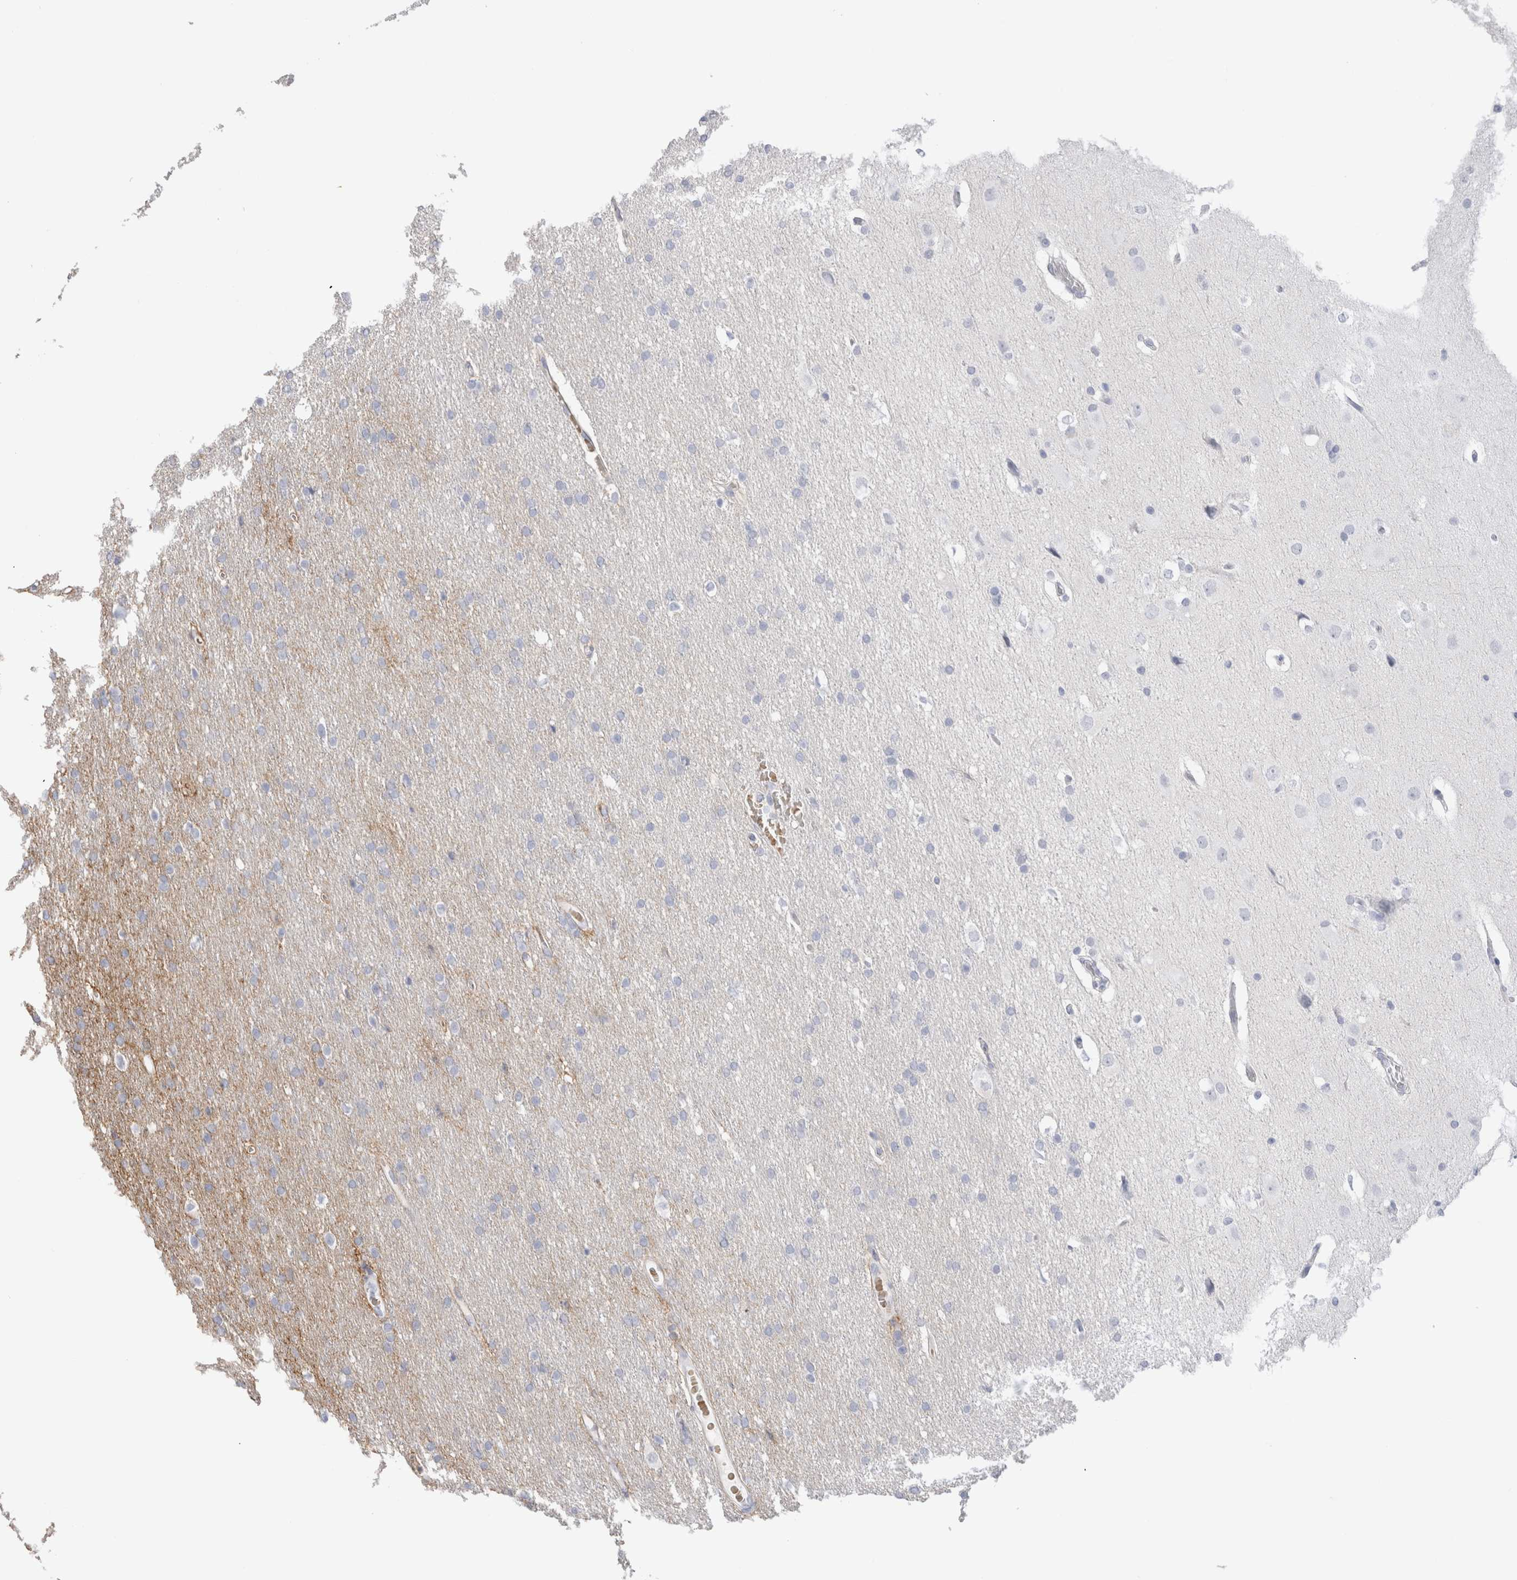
{"staining": {"intensity": "negative", "quantity": "none", "location": "none"}, "tissue": "glioma", "cell_type": "Tumor cells", "image_type": "cancer", "snomed": [{"axis": "morphology", "description": "Glioma, malignant, Low grade"}, {"axis": "topography", "description": "Brain"}], "caption": "DAB immunohistochemical staining of human malignant low-grade glioma displays no significant expression in tumor cells.", "gene": "CD38", "patient": {"sex": "female", "age": 37}}